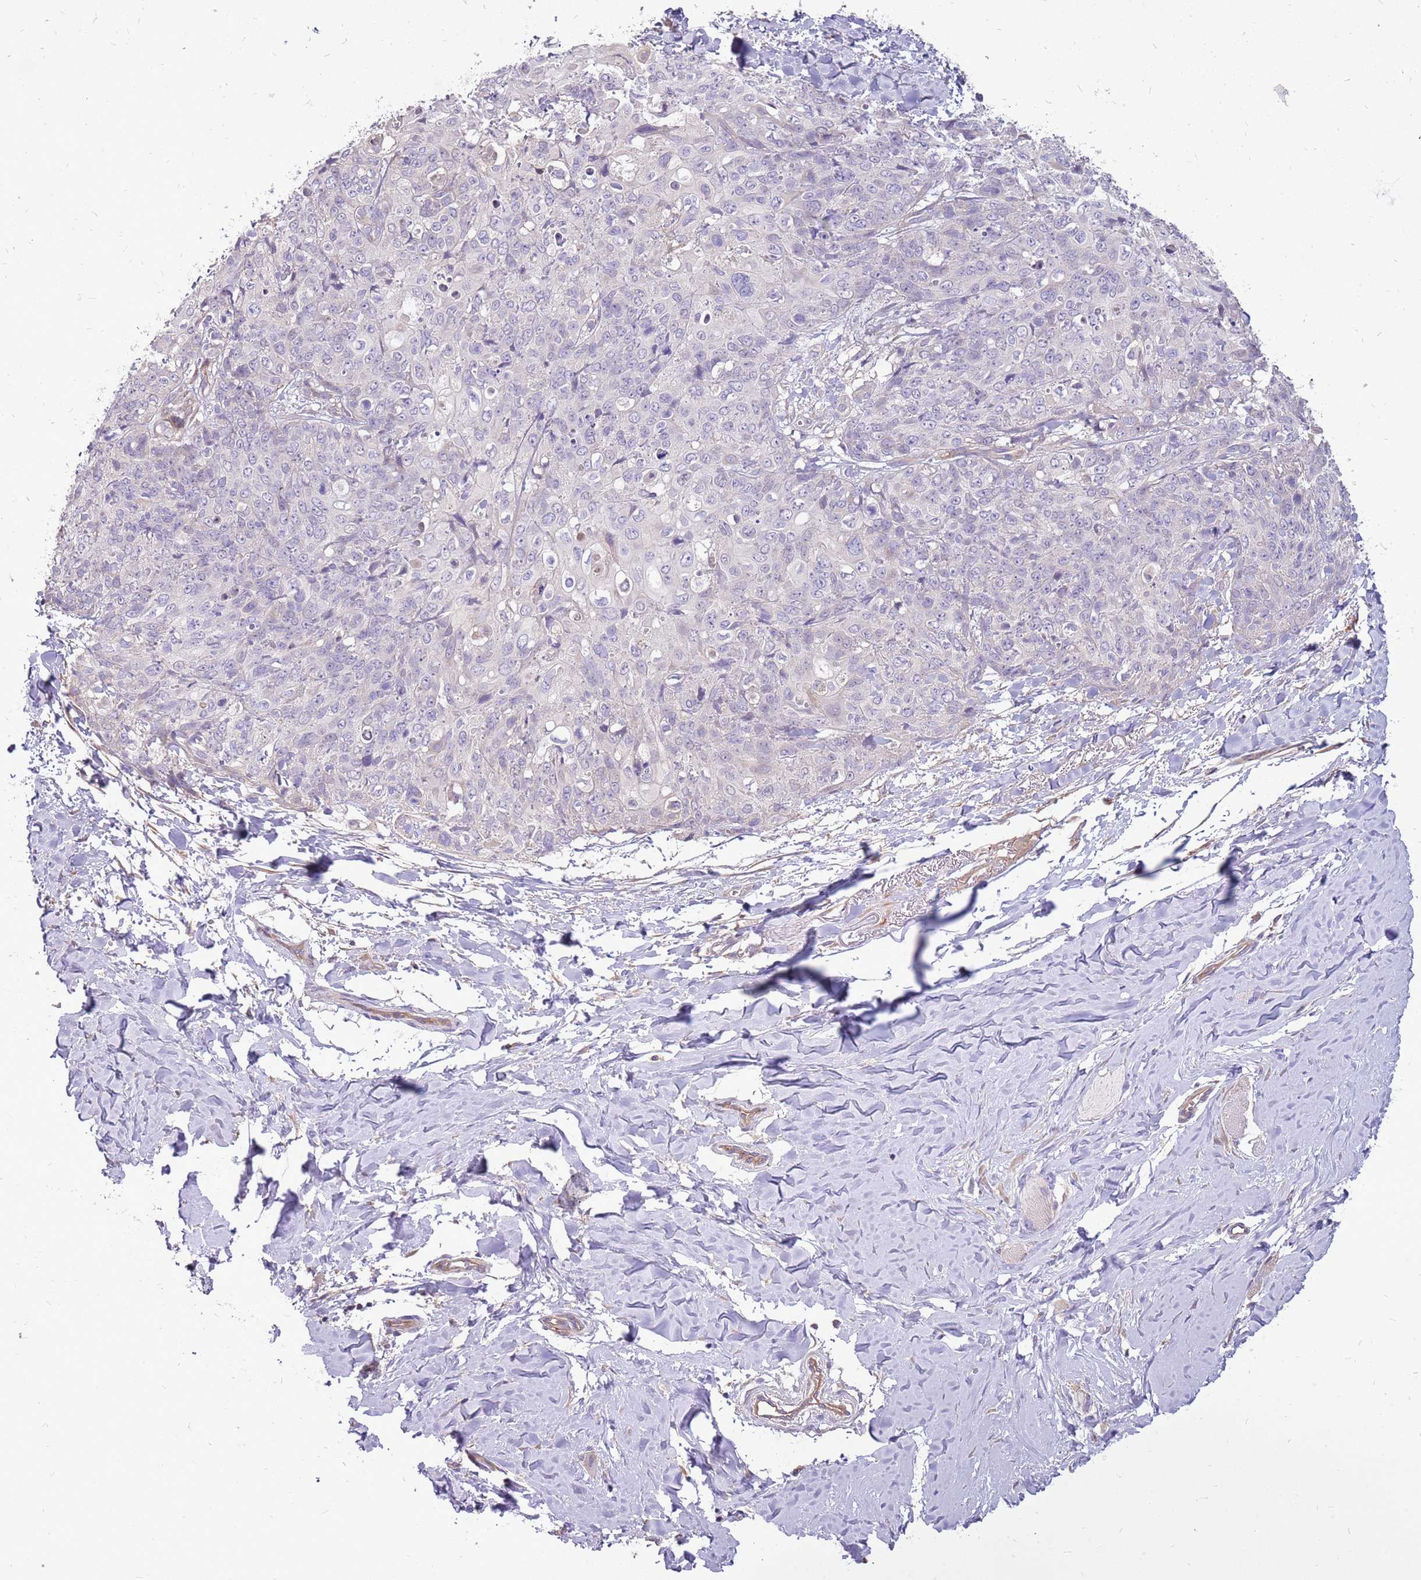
{"staining": {"intensity": "negative", "quantity": "none", "location": "none"}, "tissue": "skin cancer", "cell_type": "Tumor cells", "image_type": "cancer", "snomed": [{"axis": "morphology", "description": "Squamous cell carcinoma, NOS"}, {"axis": "topography", "description": "Skin"}, {"axis": "topography", "description": "Vulva"}], "caption": "This is a image of immunohistochemistry staining of skin cancer (squamous cell carcinoma), which shows no expression in tumor cells.", "gene": "WASHC4", "patient": {"sex": "female", "age": 85}}